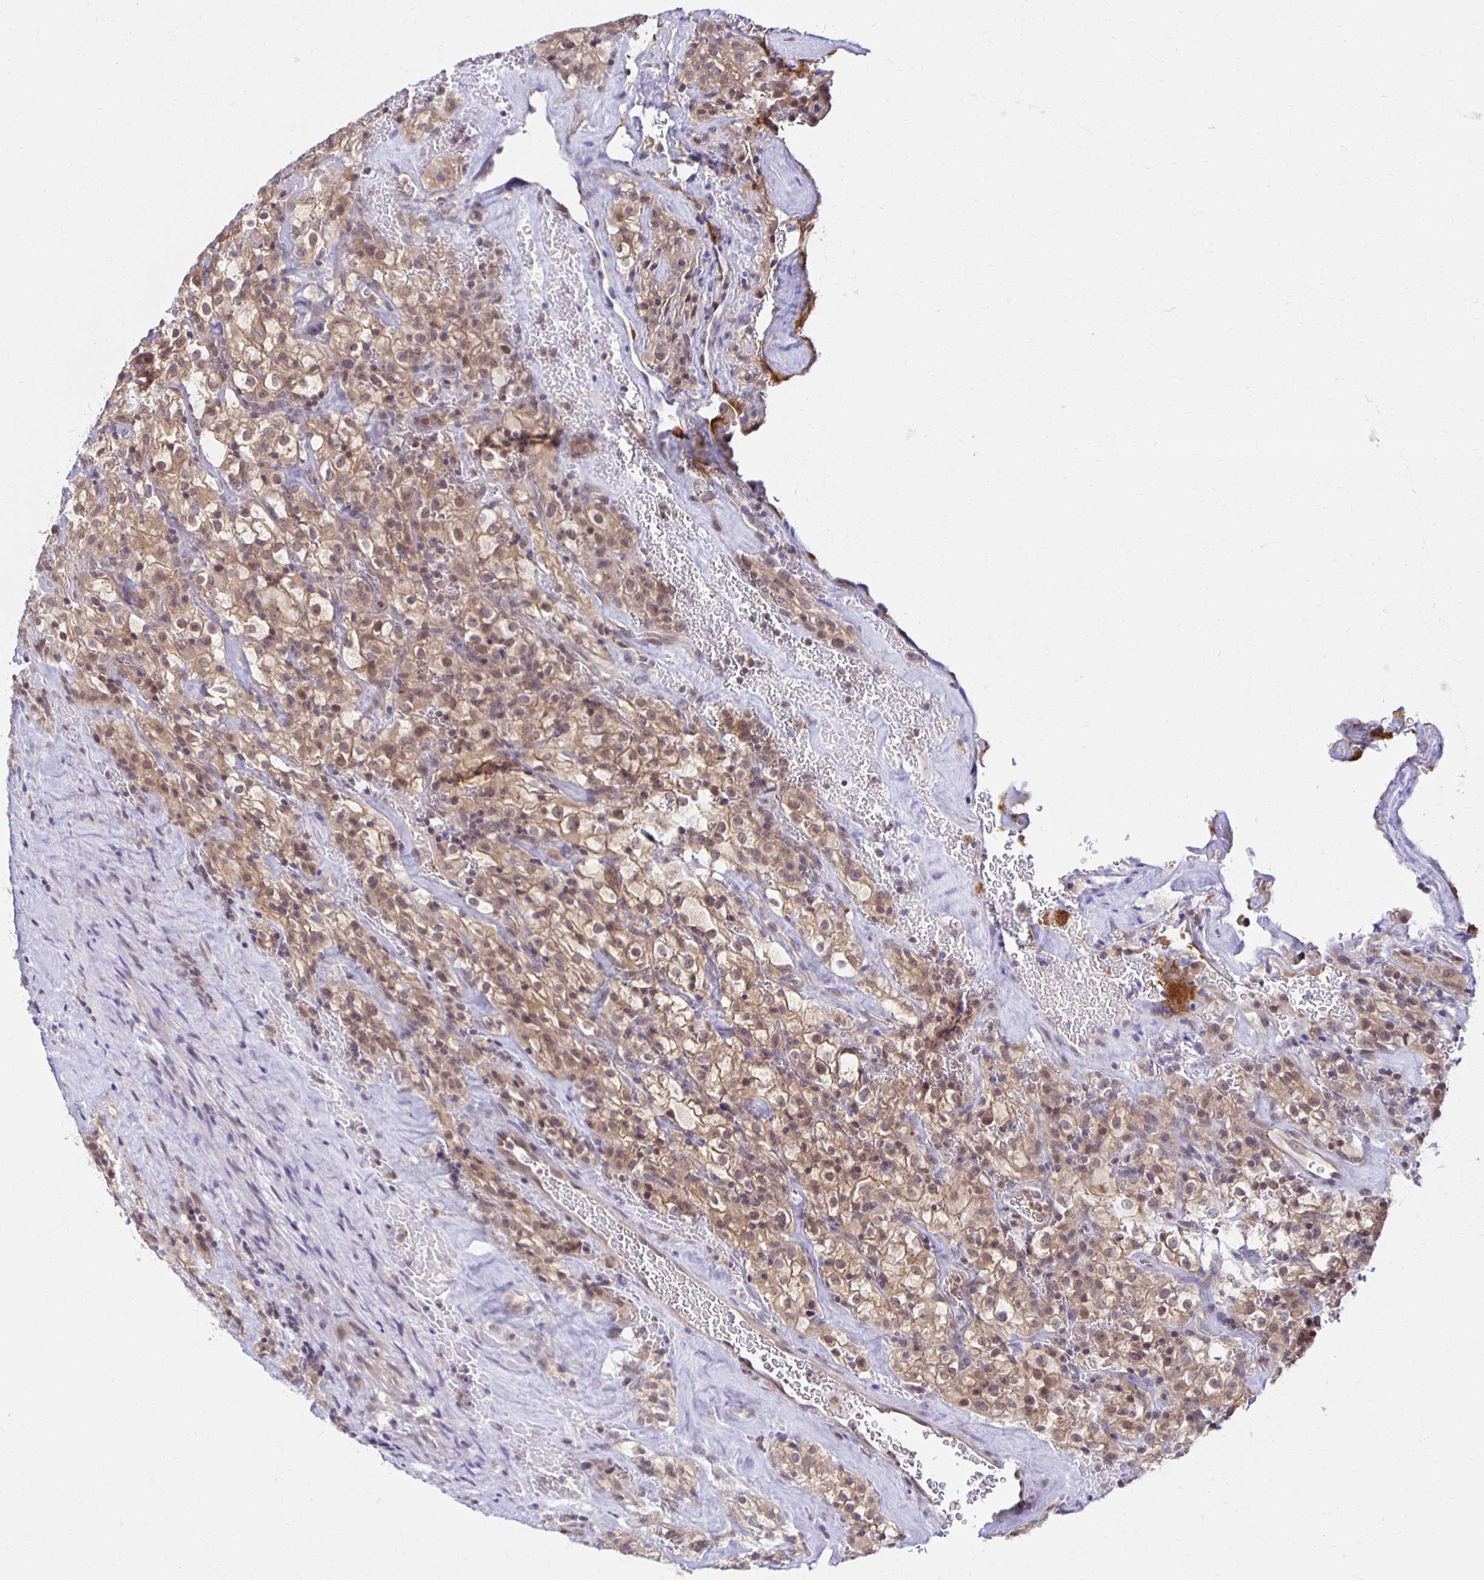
{"staining": {"intensity": "moderate", "quantity": ">75%", "location": "cytoplasmic/membranous"}, "tissue": "renal cancer", "cell_type": "Tumor cells", "image_type": "cancer", "snomed": [{"axis": "morphology", "description": "Adenocarcinoma, NOS"}, {"axis": "topography", "description": "Kidney"}], "caption": "The micrograph reveals staining of renal adenocarcinoma, revealing moderate cytoplasmic/membranous protein positivity (brown color) within tumor cells.", "gene": "MIEN1", "patient": {"sex": "female", "age": 74}}